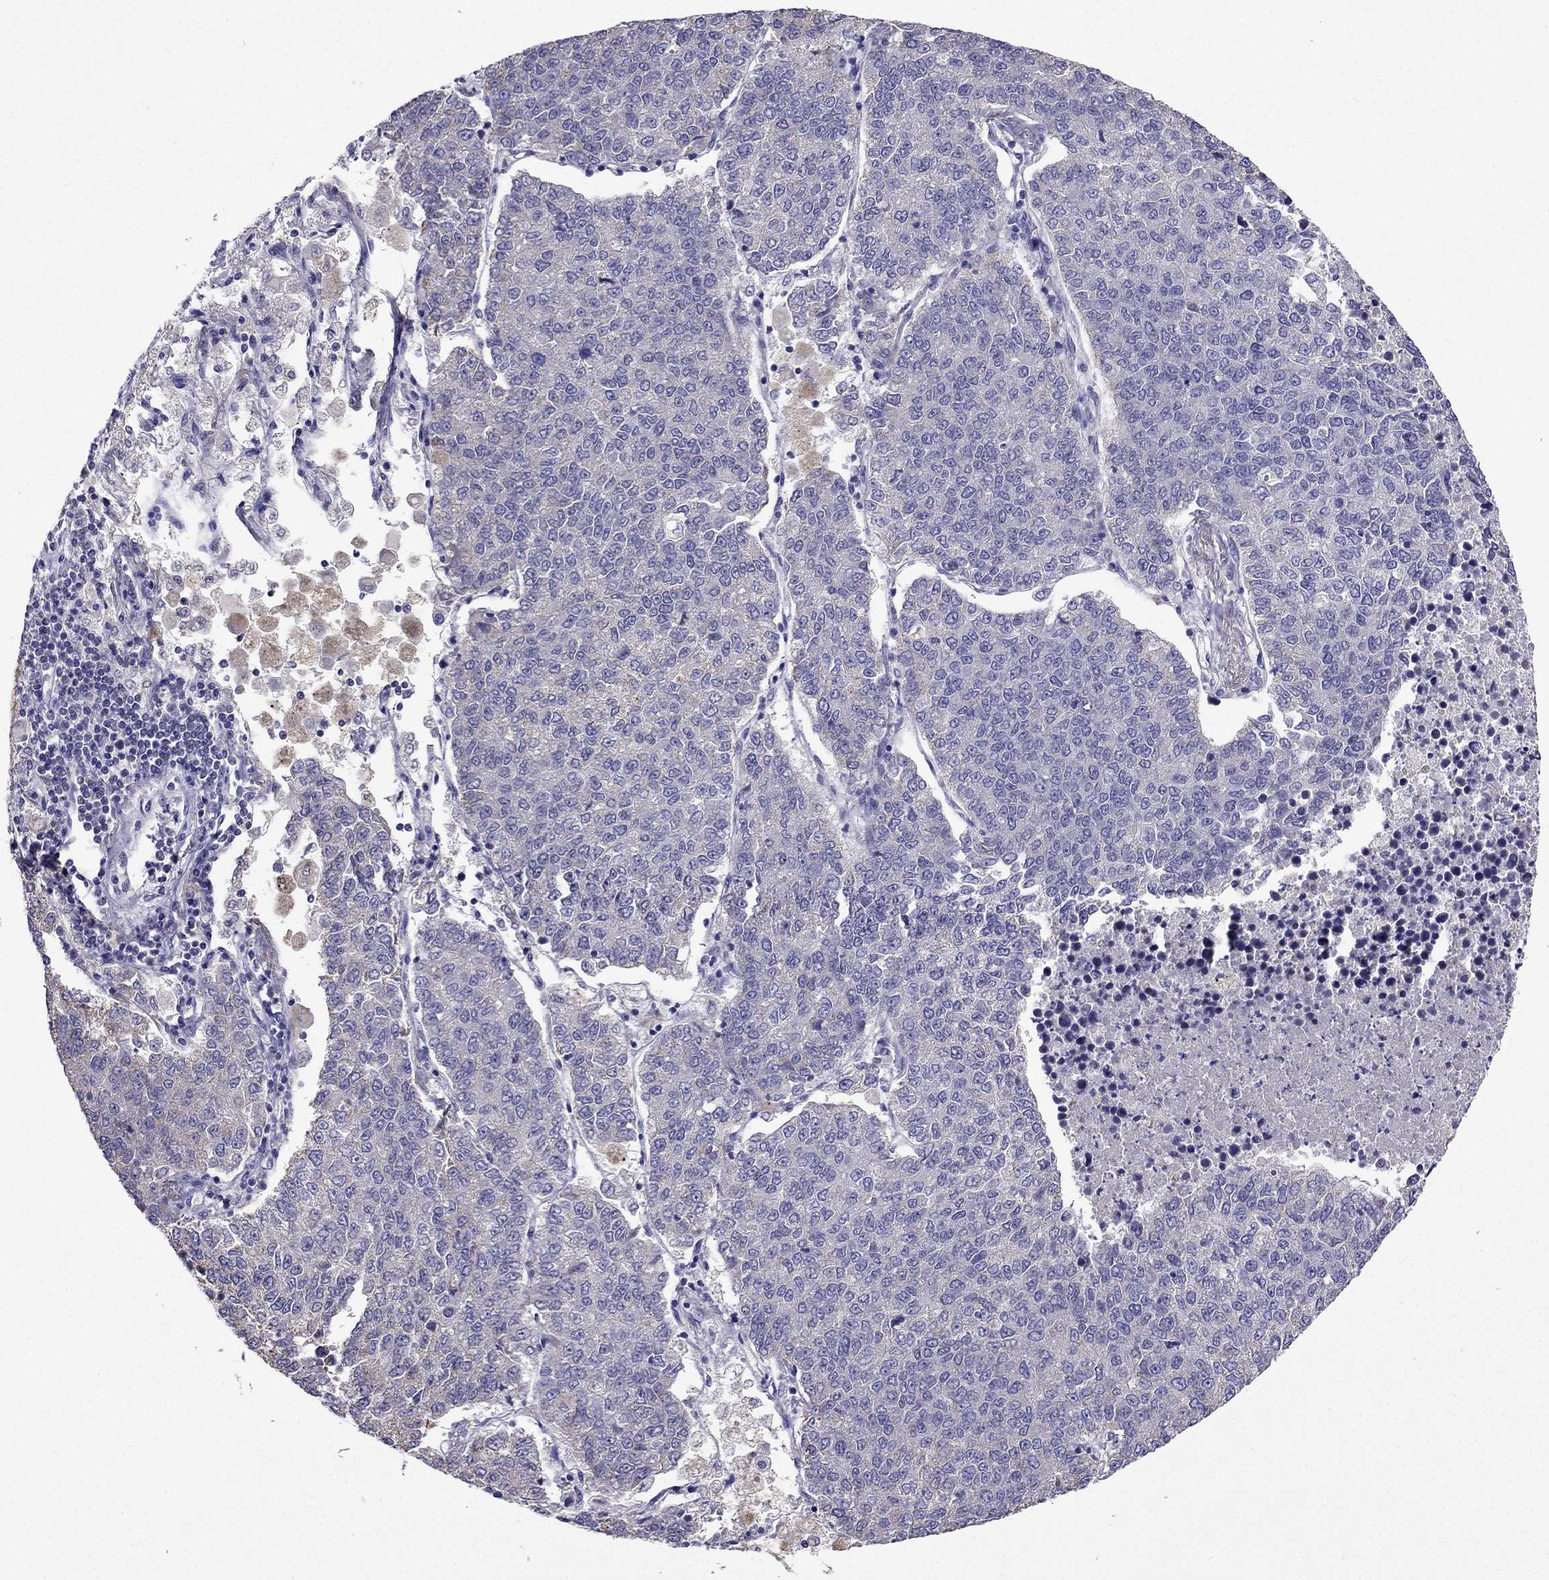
{"staining": {"intensity": "negative", "quantity": "none", "location": "none"}, "tissue": "lung cancer", "cell_type": "Tumor cells", "image_type": "cancer", "snomed": [{"axis": "morphology", "description": "Adenocarcinoma, NOS"}, {"axis": "topography", "description": "Lung"}], "caption": "A high-resolution histopathology image shows immunohistochemistry staining of adenocarcinoma (lung), which displays no significant positivity in tumor cells.", "gene": "DSC1", "patient": {"sex": "male", "age": 49}}